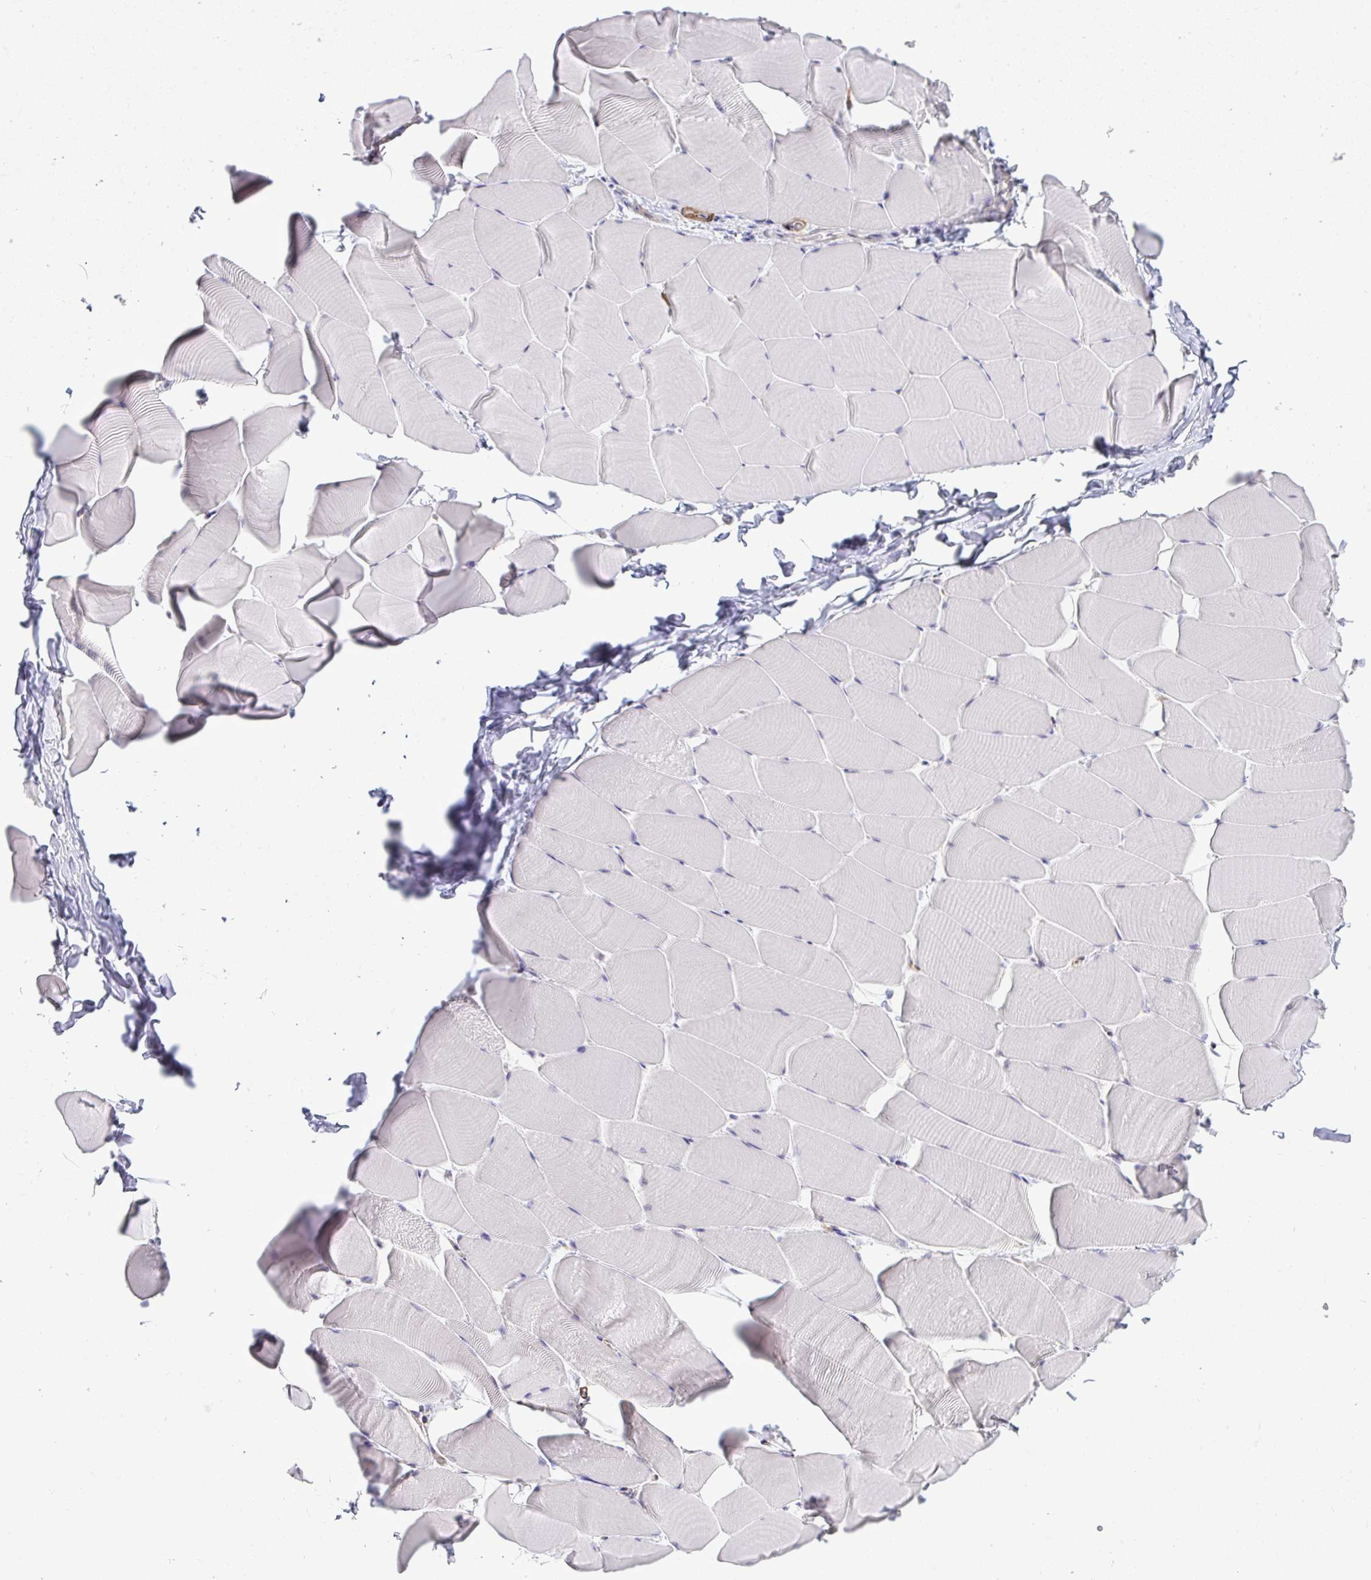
{"staining": {"intensity": "negative", "quantity": "none", "location": "none"}, "tissue": "skeletal muscle", "cell_type": "Myocytes", "image_type": "normal", "snomed": [{"axis": "morphology", "description": "Normal tissue, NOS"}, {"axis": "topography", "description": "Skeletal muscle"}], "caption": "The histopathology image displays no significant positivity in myocytes of skeletal muscle. (Immunohistochemistry (ihc), brightfield microscopy, high magnification).", "gene": "UBE2S", "patient": {"sex": "male", "age": 25}}